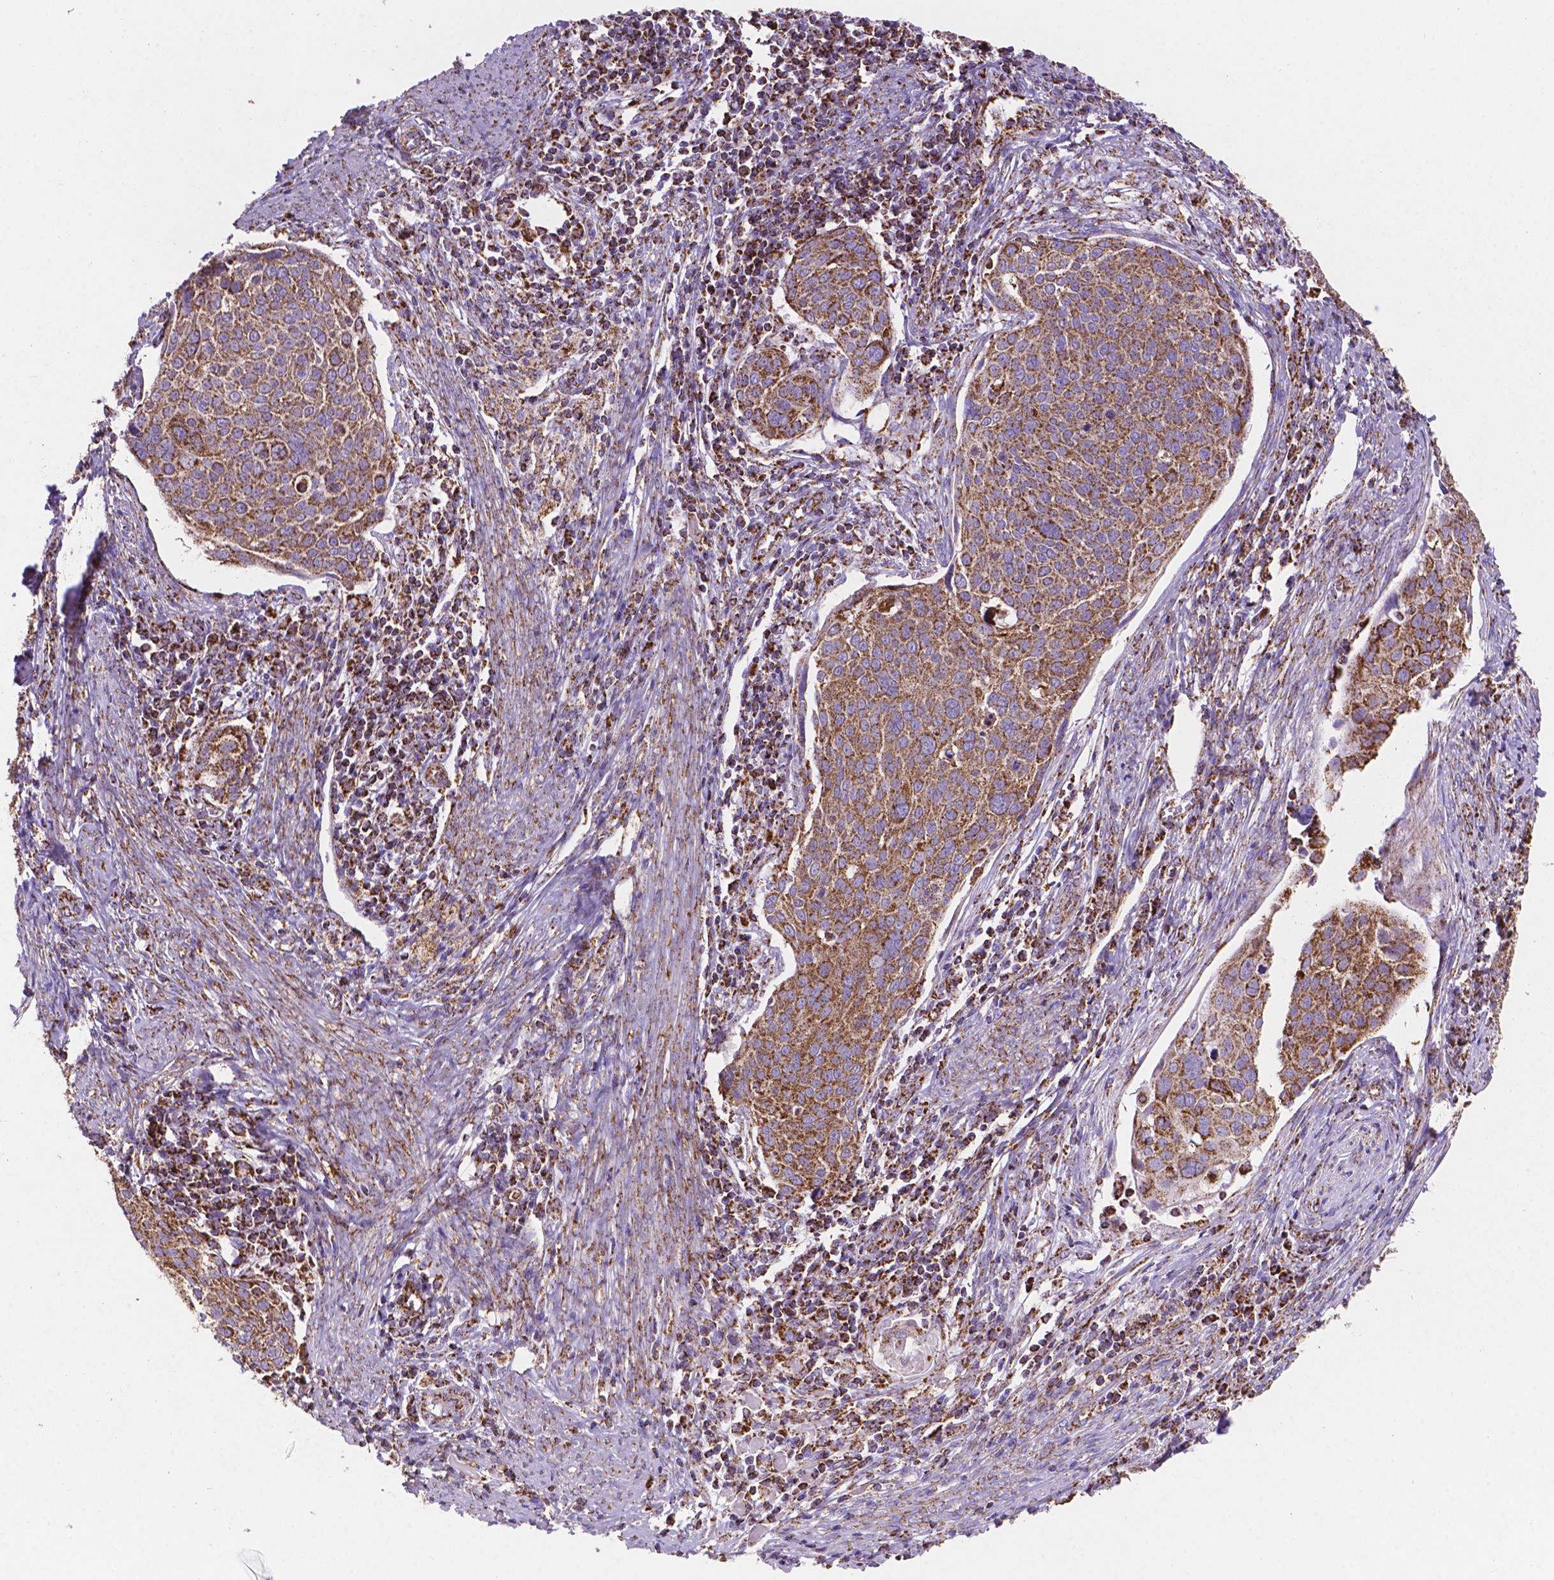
{"staining": {"intensity": "moderate", "quantity": ">75%", "location": "cytoplasmic/membranous"}, "tissue": "cervical cancer", "cell_type": "Tumor cells", "image_type": "cancer", "snomed": [{"axis": "morphology", "description": "Squamous cell carcinoma, NOS"}, {"axis": "topography", "description": "Cervix"}], "caption": "A micrograph showing moderate cytoplasmic/membranous expression in about >75% of tumor cells in squamous cell carcinoma (cervical), as visualized by brown immunohistochemical staining.", "gene": "HSPD1", "patient": {"sex": "female", "age": 39}}